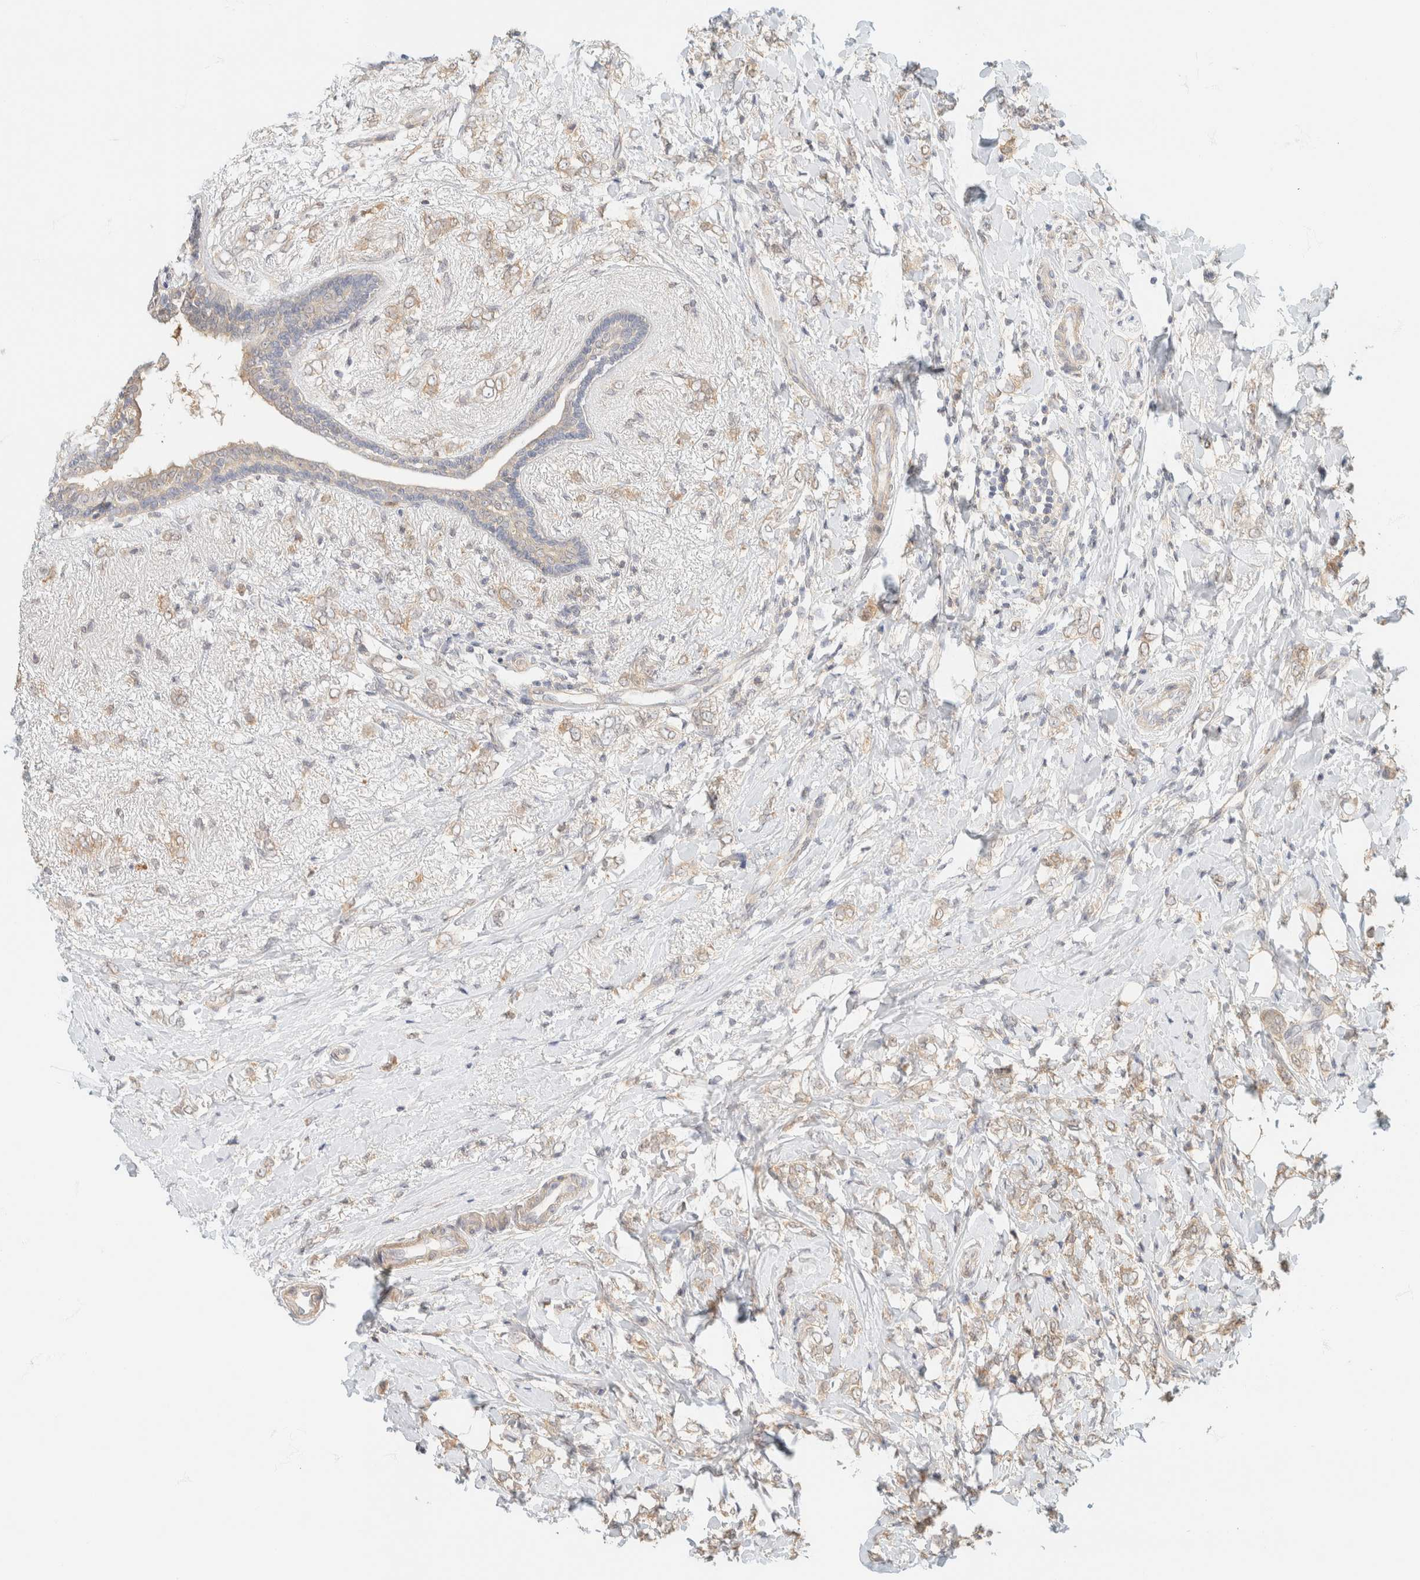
{"staining": {"intensity": "weak", "quantity": "<25%", "location": "cytoplasmic/membranous"}, "tissue": "breast cancer", "cell_type": "Tumor cells", "image_type": "cancer", "snomed": [{"axis": "morphology", "description": "Normal tissue, NOS"}, {"axis": "morphology", "description": "Lobular carcinoma"}, {"axis": "topography", "description": "Breast"}], "caption": "This is an immunohistochemistry photomicrograph of human lobular carcinoma (breast). There is no positivity in tumor cells.", "gene": "GPI", "patient": {"sex": "female", "age": 47}}